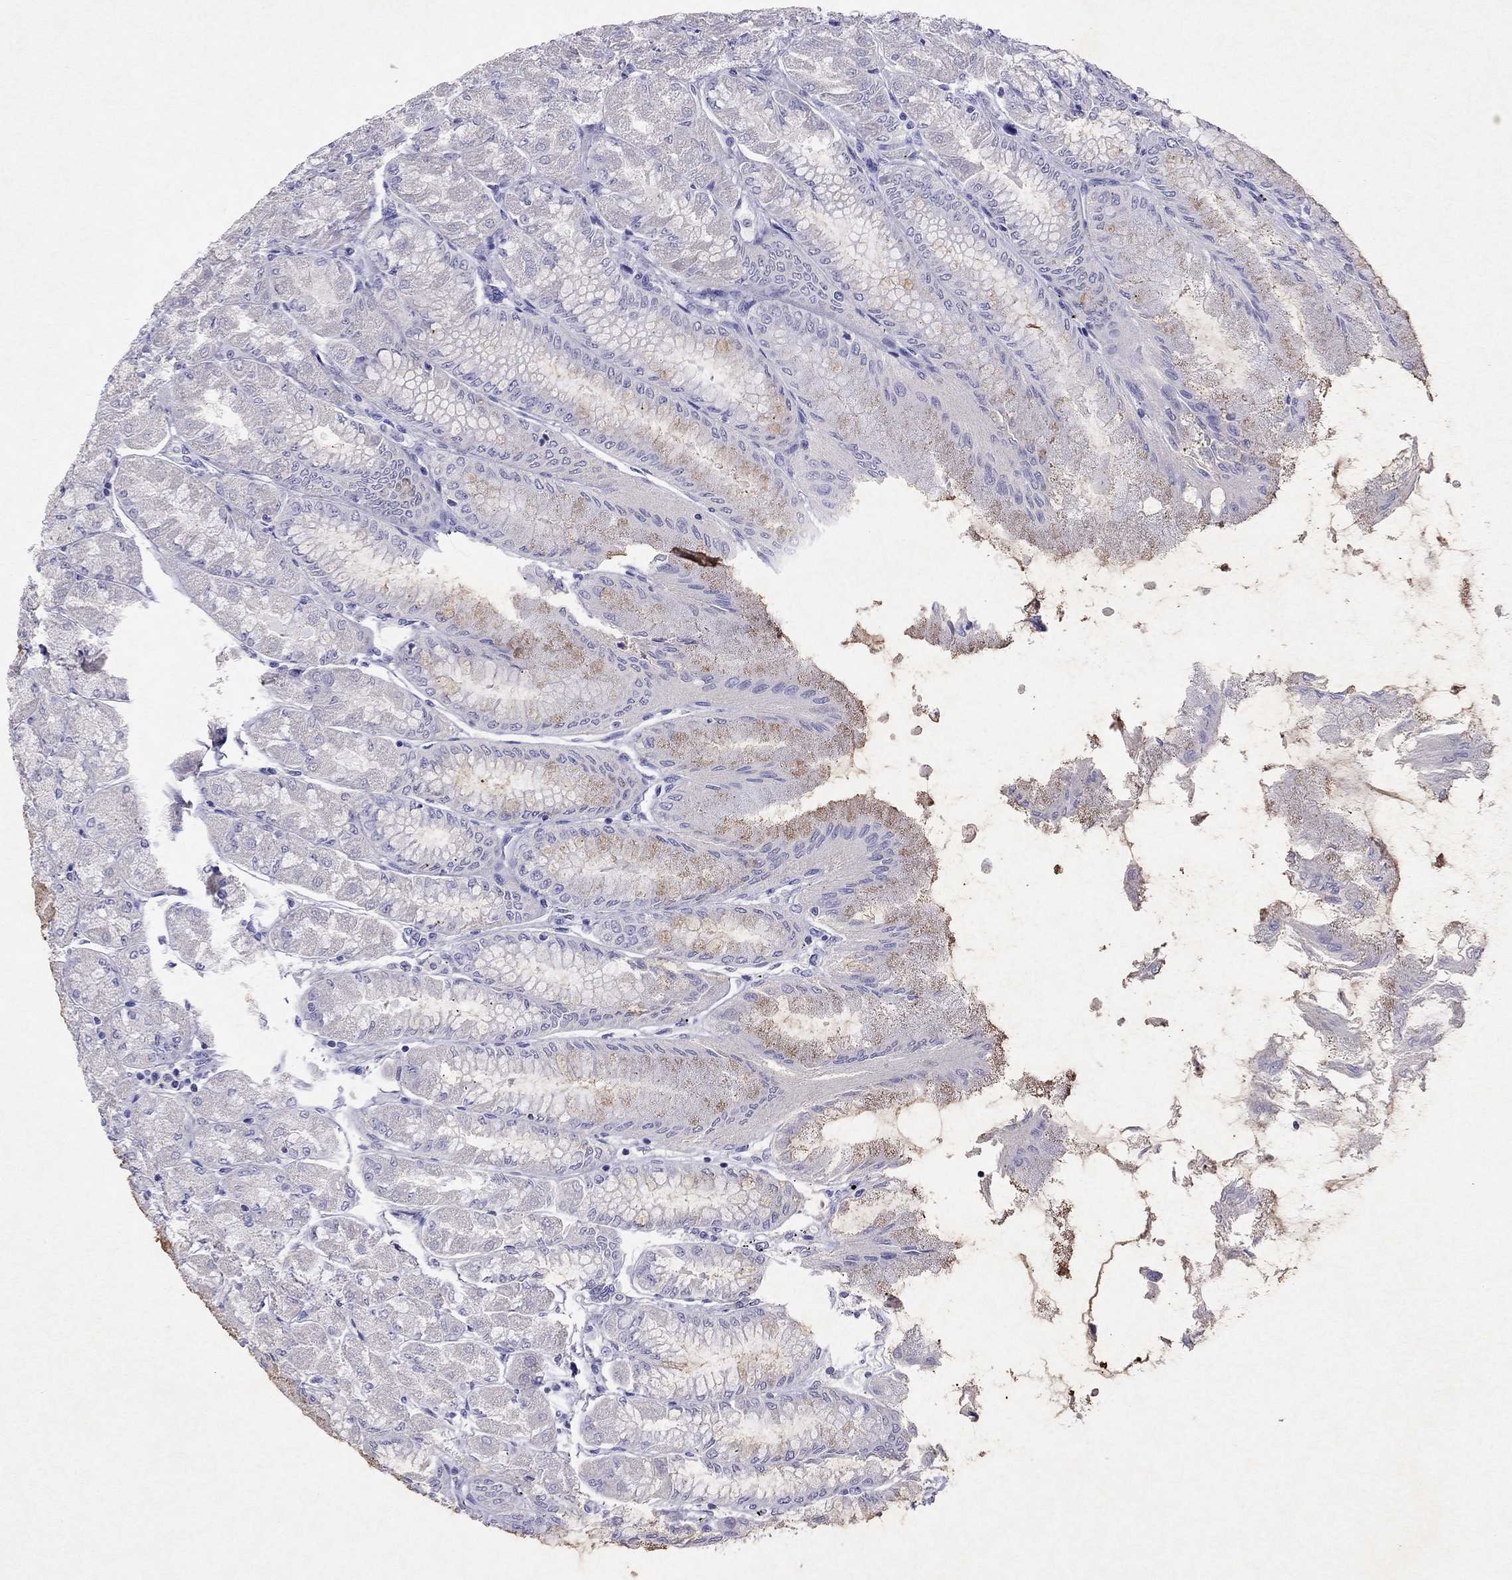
{"staining": {"intensity": "negative", "quantity": "none", "location": "none"}, "tissue": "stomach", "cell_type": "Glandular cells", "image_type": "normal", "snomed": [{"axis": "morphology", "description": "Normal tissue, NOS"}, {"axis": "topography", "description": "Stomach, upper"}], "caption": "The immunohistochemistry (IHC) image has no significant expression in glandular cells of stomach.", "gene": "ARMC12", "patient": {"sex": "male", "age": 60}}